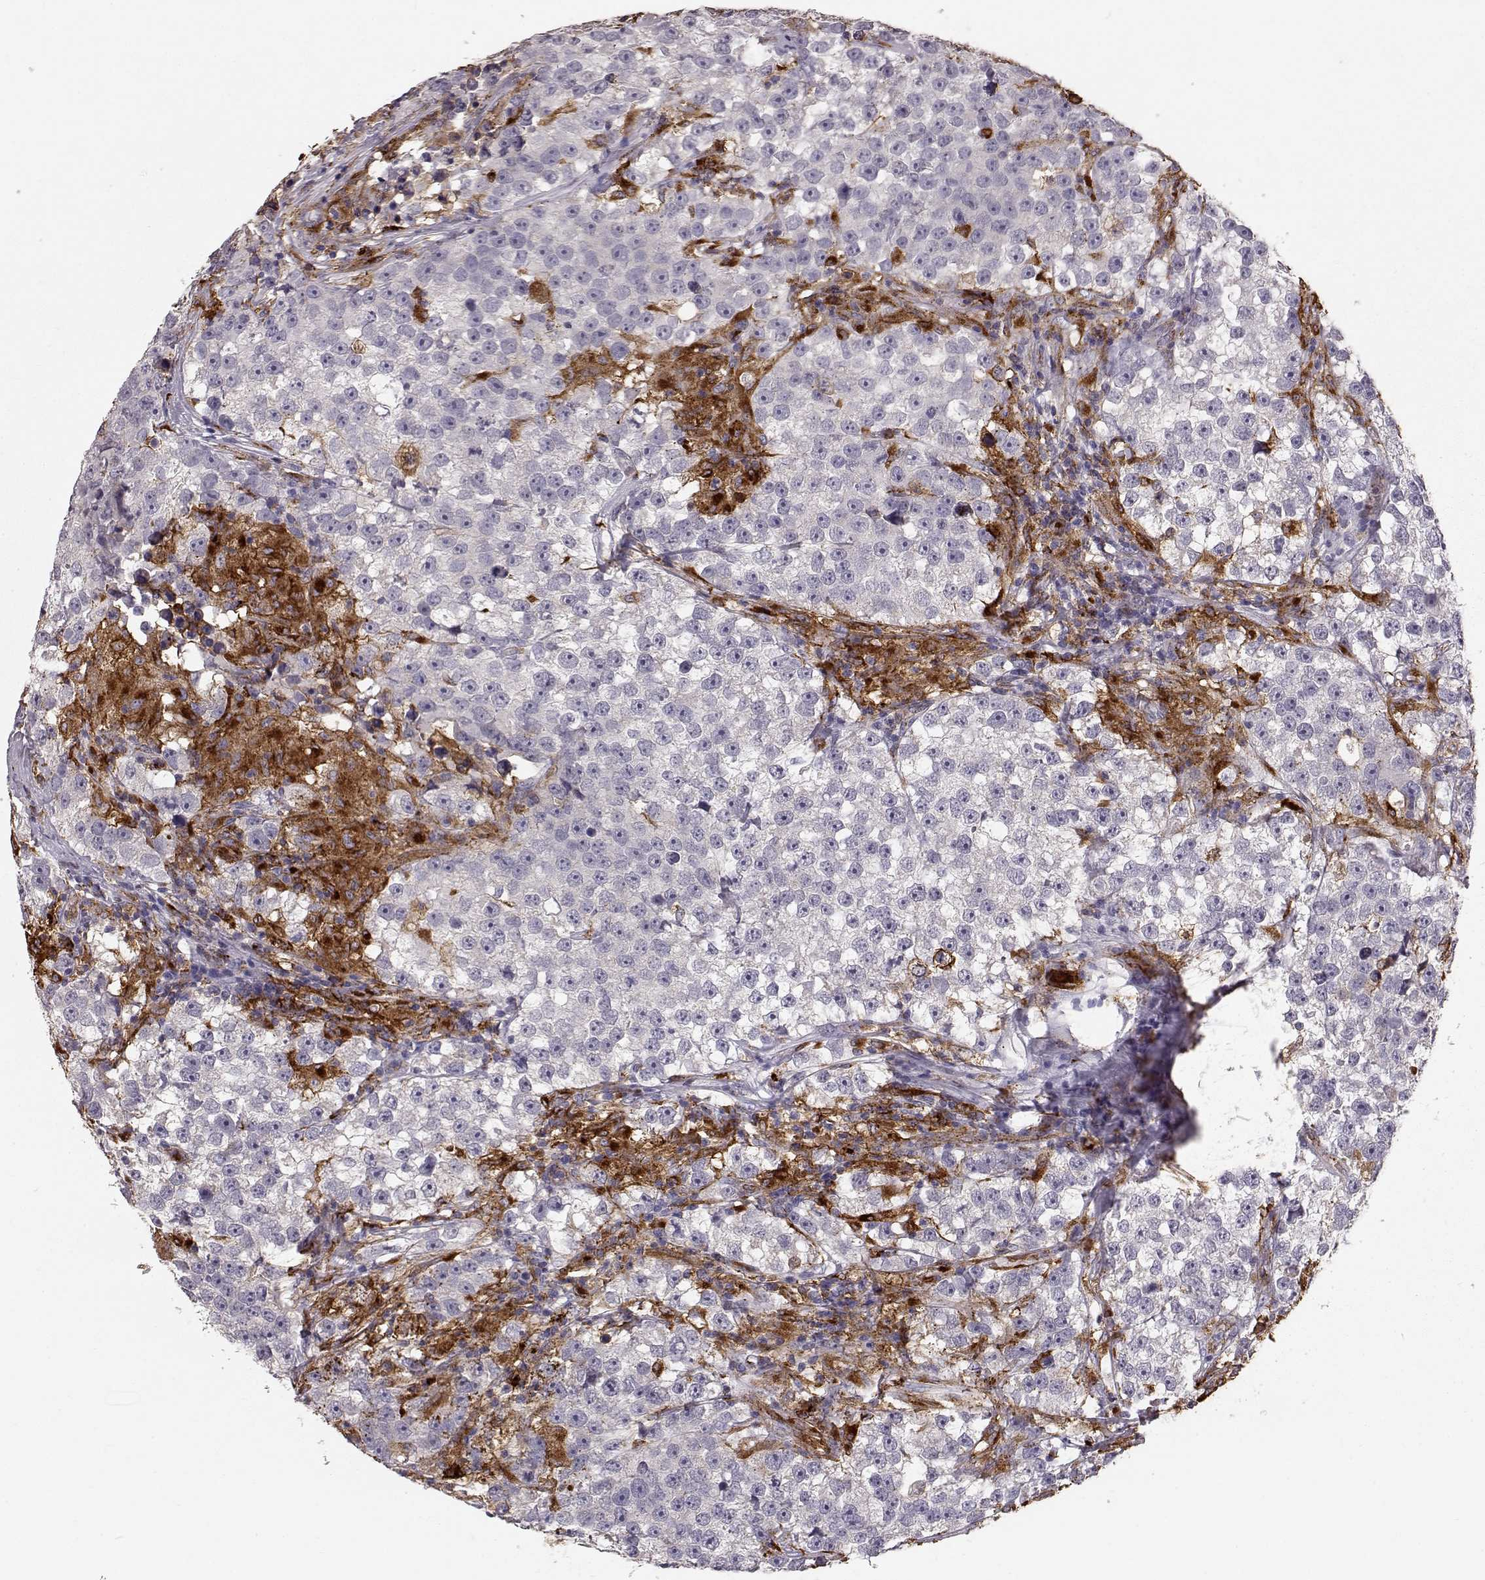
{"staining": {"intensity": "negative", "quantity": "none", "location": "none"}, "tissue": "testis cancer", "cell_type": "Tumor cells", "image_type": "cancer", "snomed": [{"axis": "morphology", "description": "Seminoma, NOS"}, {"axis": "topography", "description": "Testis"}], "caption": "This photomicrograph is of seminoma (testis) stained with immunohistochemistry to label a protein in brown with the nuclei are counter-stained blue. There is no positivity in tumor cells.", "gene": "CCNF", "patient": {"sex": "male", "age": 46}}